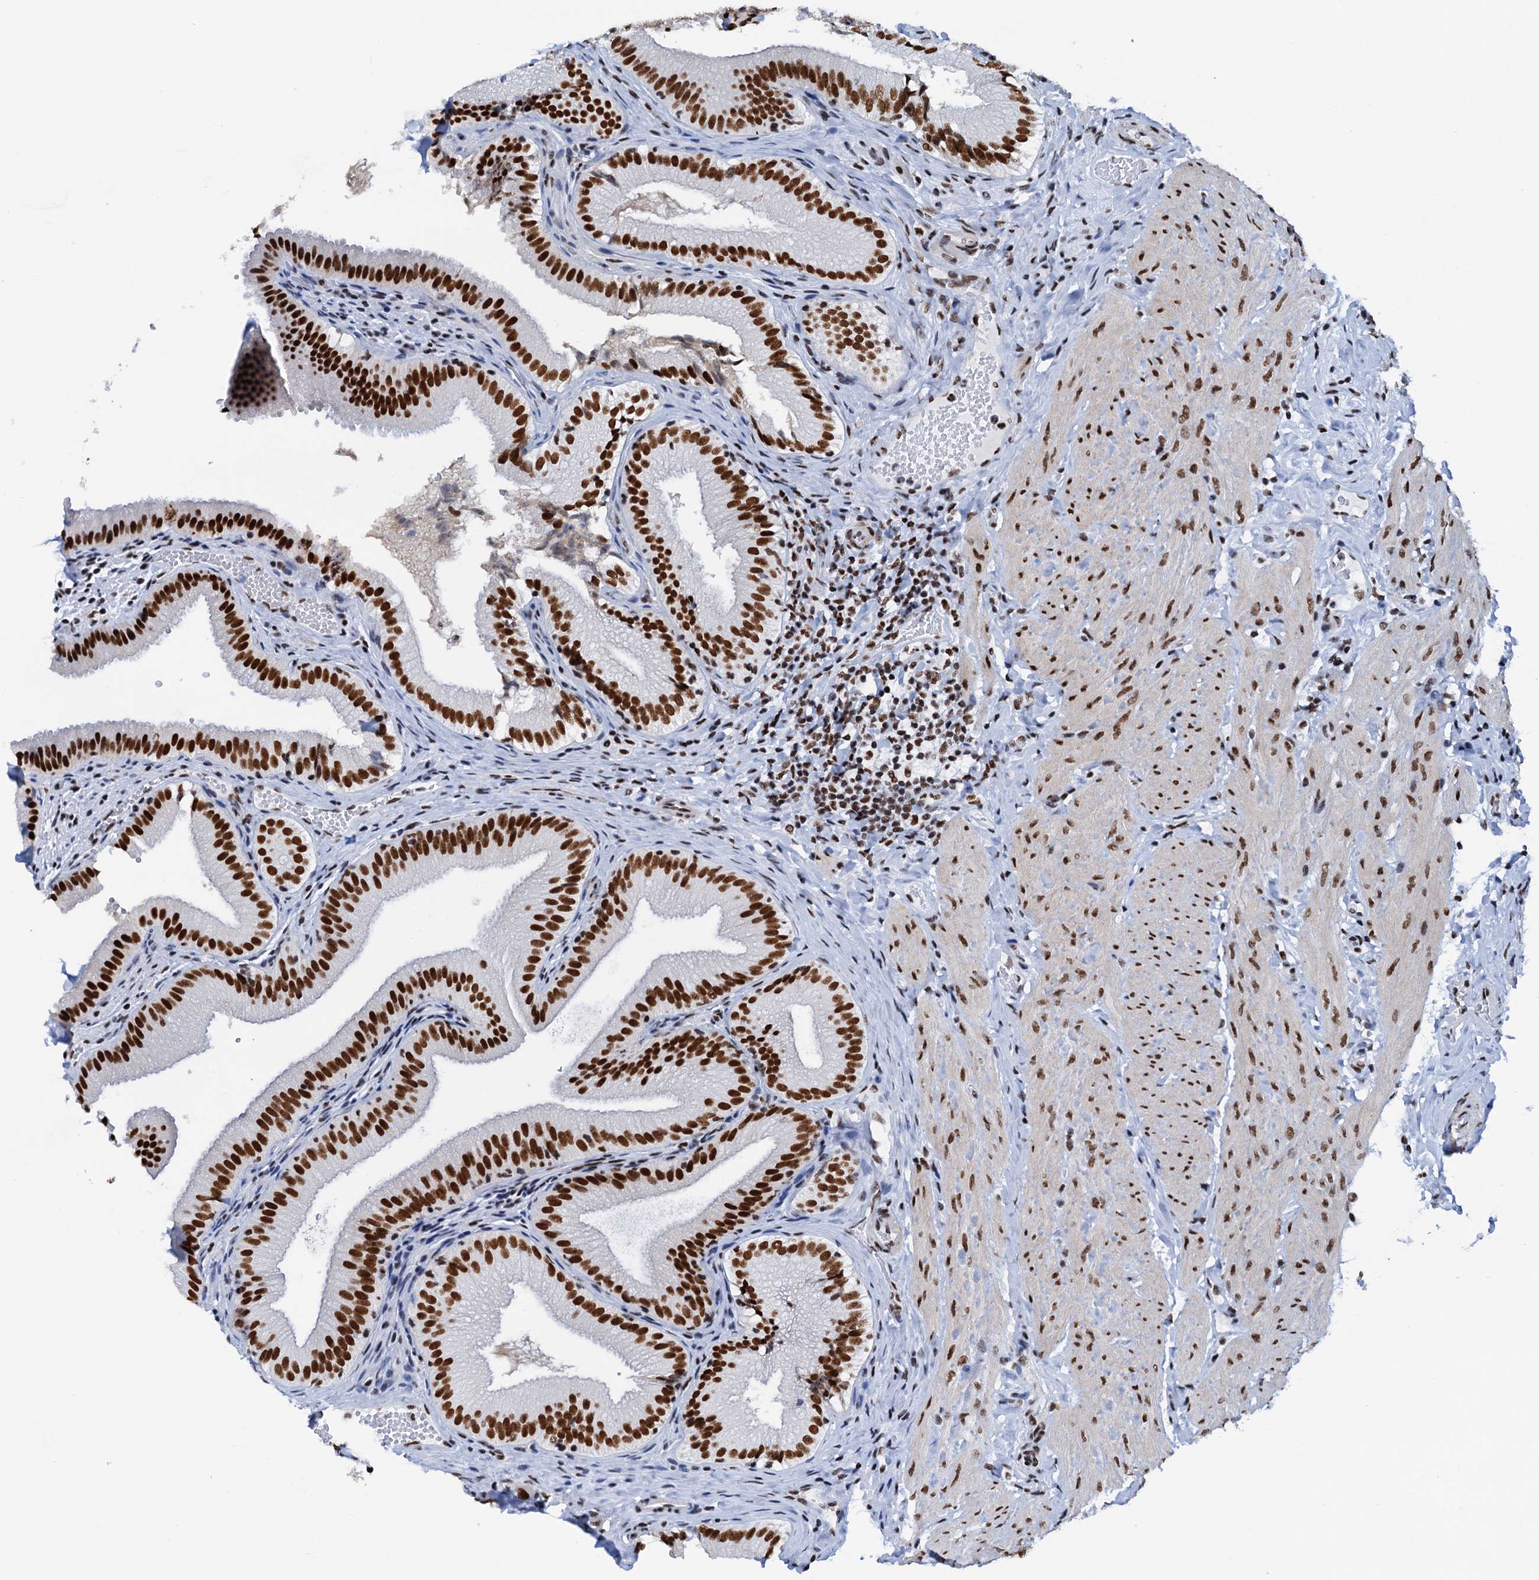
{"staining": {"intensity": "strong", "quantity": ">75%", "location": "nuclear"}, "tissue": "gallbladder", "cell_type": "Glandular cells", "image_type": "normal", "snomed": [{"axis": "morphology", "description": "Normal tissue, NOS"}, {"axis": "topography", "description": "Gallbladder"}], "caption": "Strong nuclear staining is seen in approximately >75% of glandular cells in unremarkable gallbladder.", "gene": "SLTM", "patient": {"sex": "female", "age": 30}}